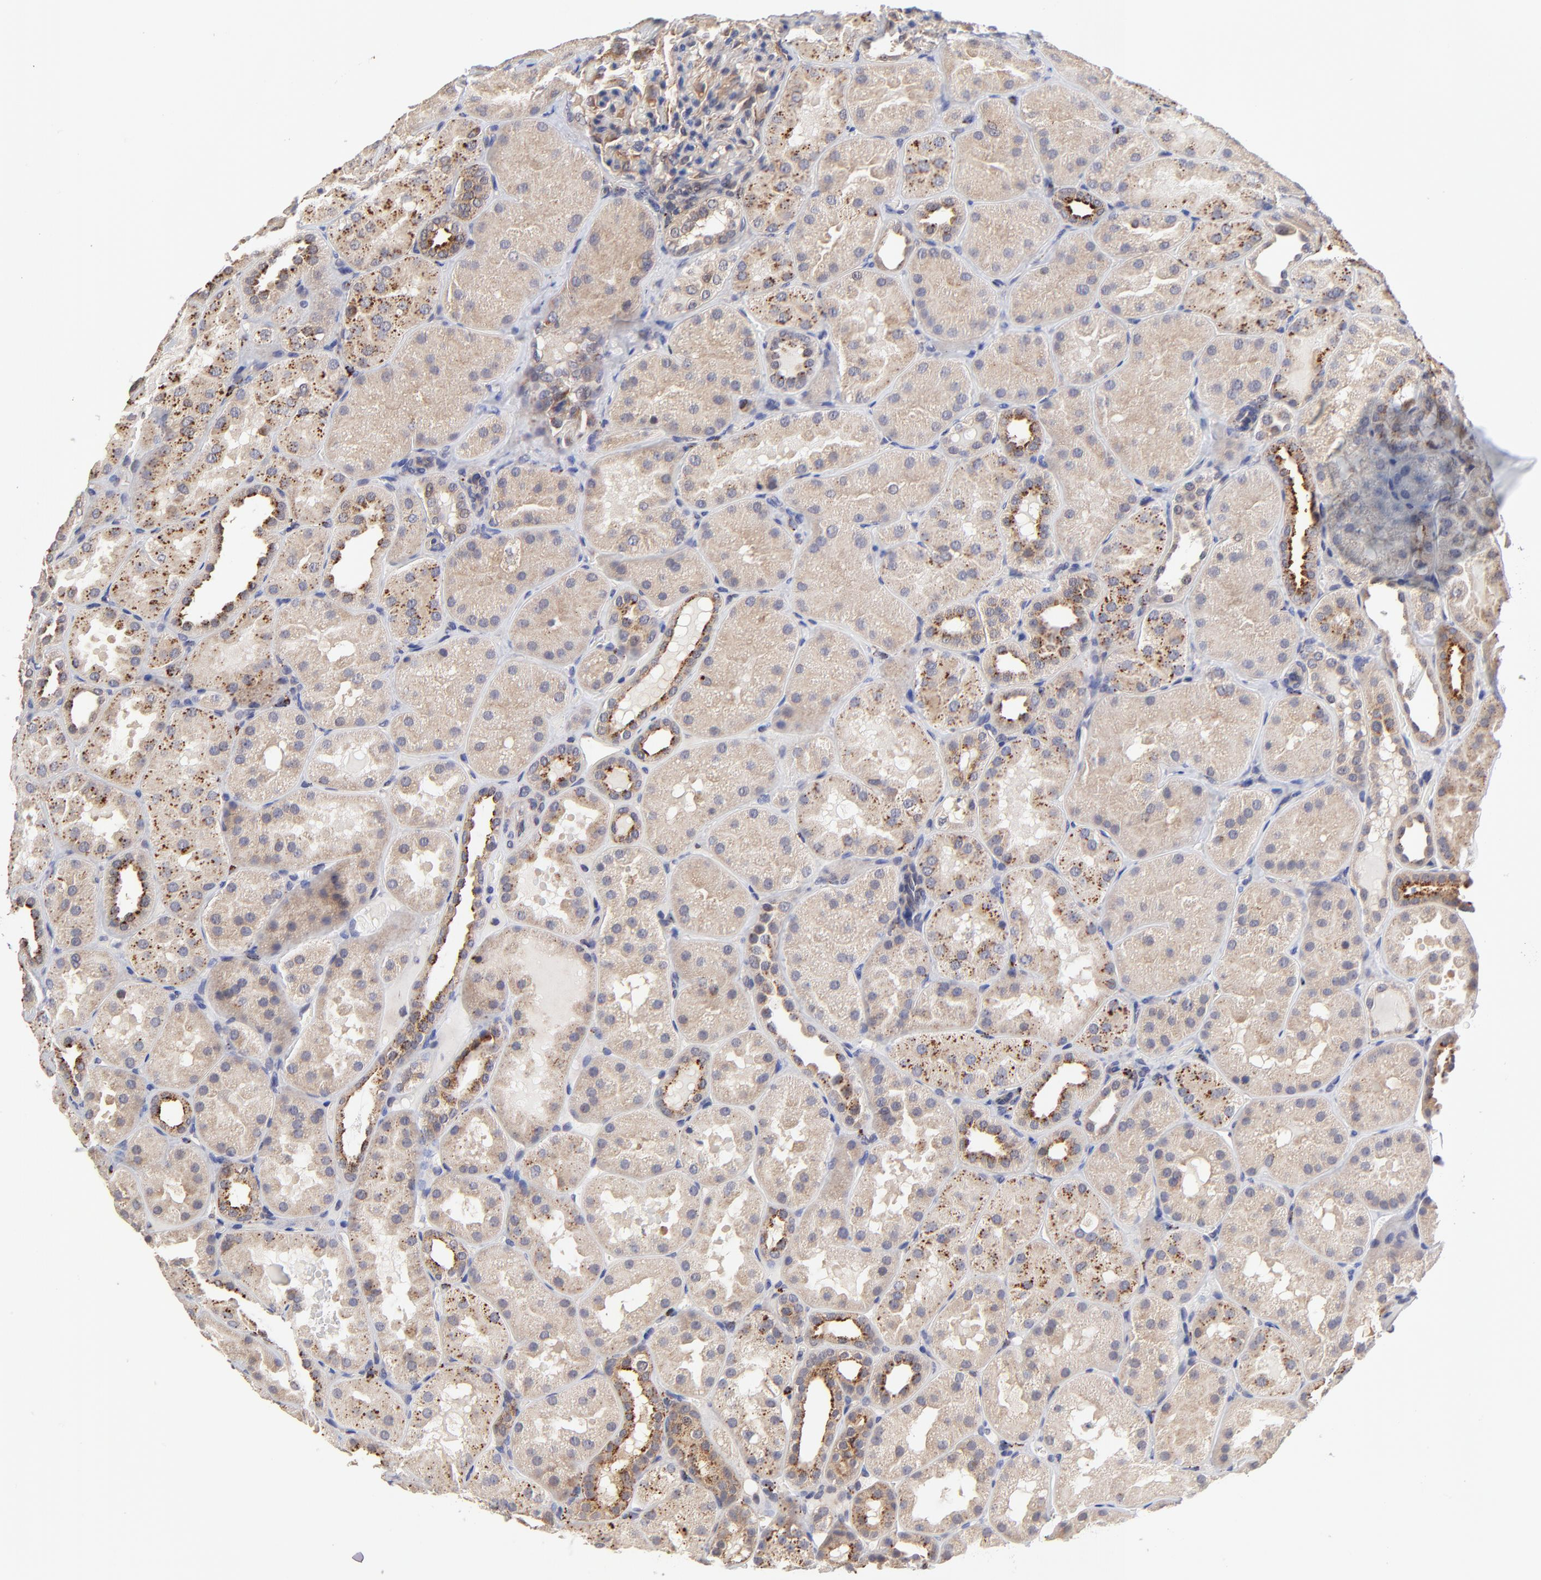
{"staining": {"intensity": "weak", "quantity": "<25%", "location": "cytoplasmic/membranous"}, "tissue": "kidney", "cell_type": "Cells in glomeruli", "image_type": "normal", "snomed": [{"axis": "morphology", "description": "Normal tissue, NOS"}, {"axis": "topography", "description": "Kidney"}], "caption": "Cells in glomeruli show no significant protein staining in benign kidney.", "gene": "PDE4B", "patient": {"sex": "male", "age": 28}}